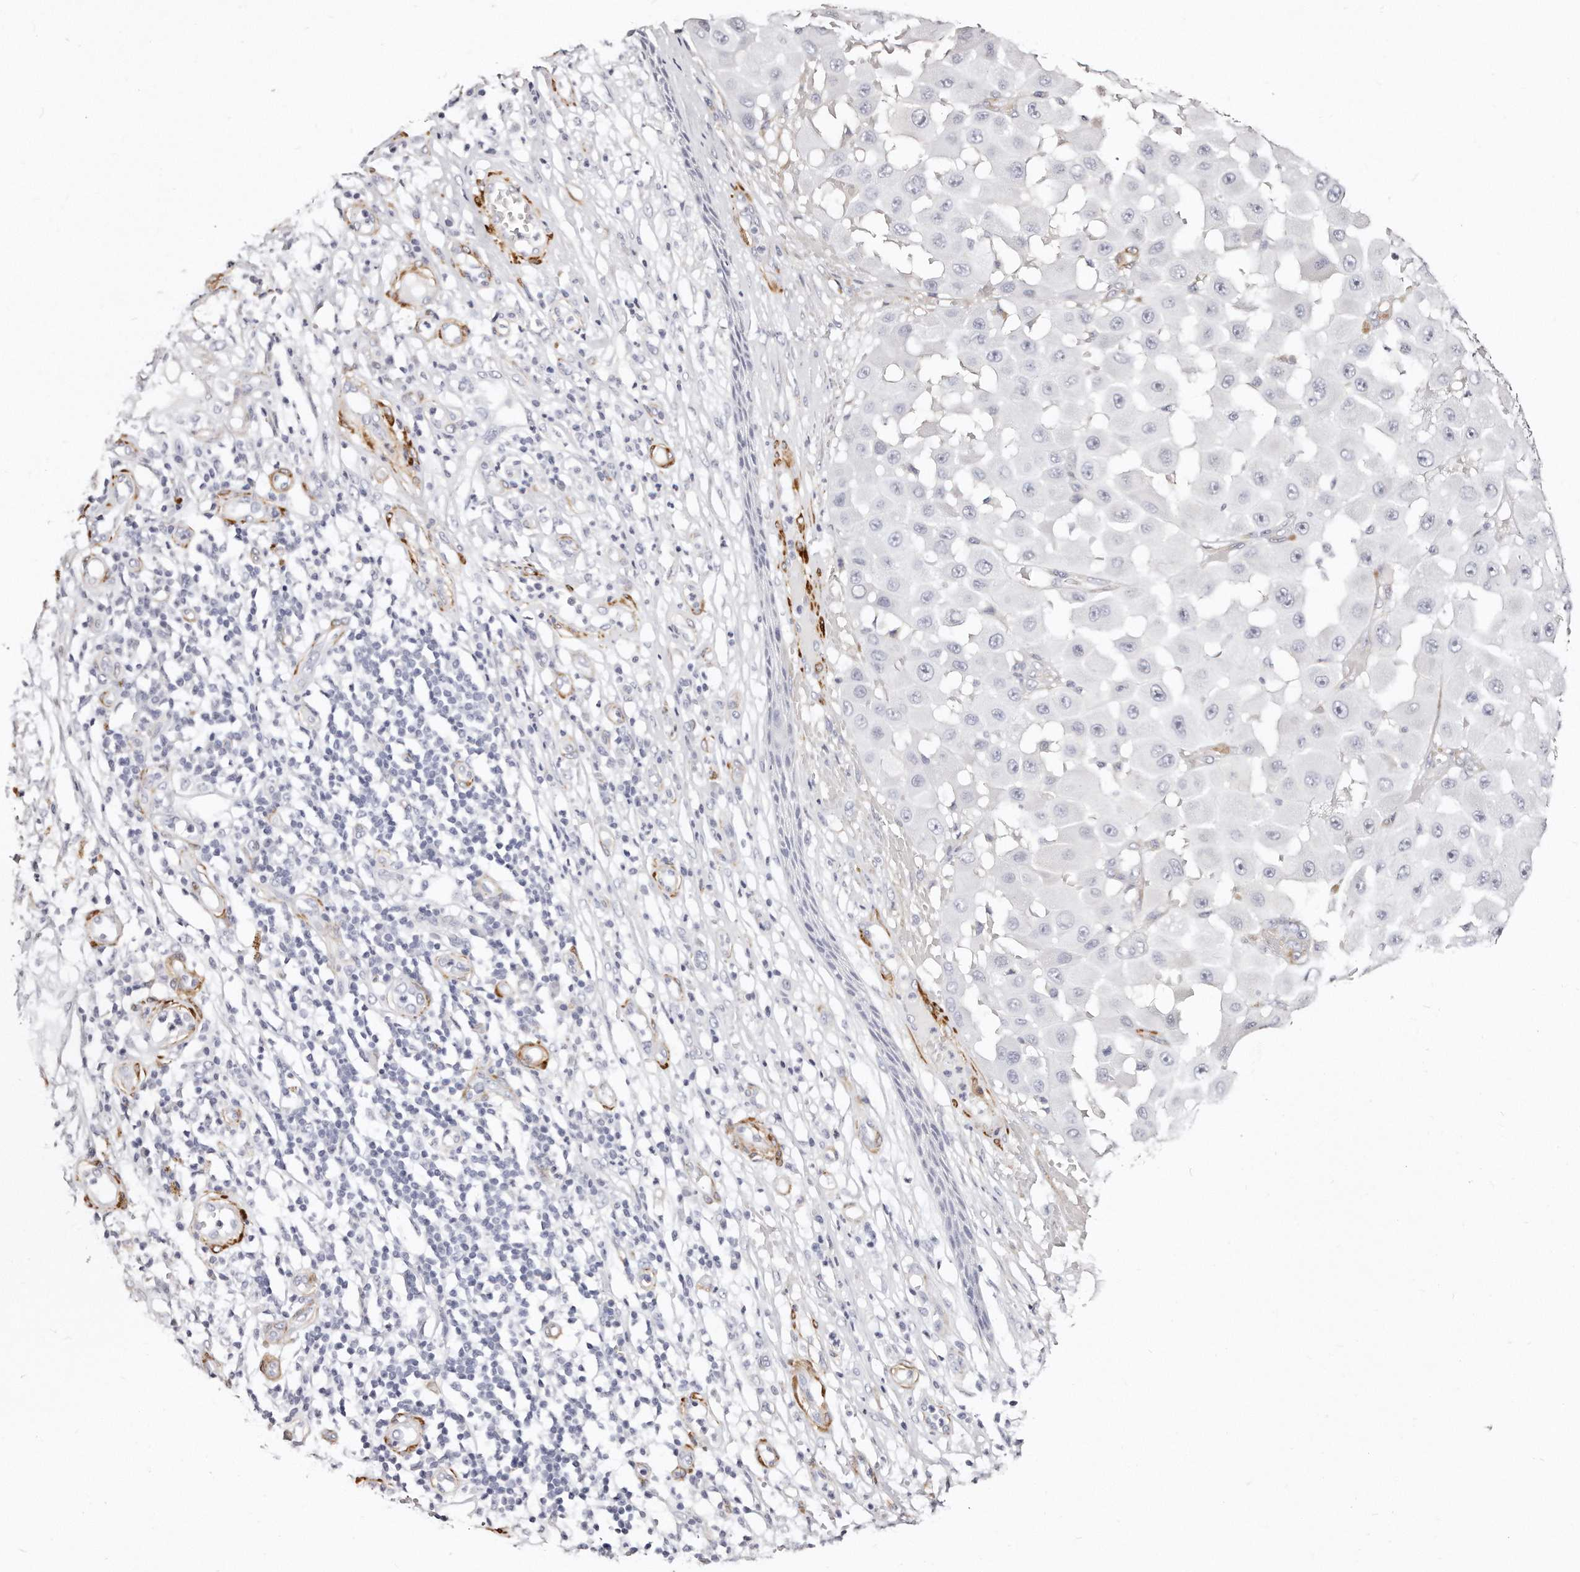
{"staining": {"intensity": "negative", "quantity": "none", "location": "none"}, "tissue": "melanoma", "cell_type": "Tumor cells", "image_type": "cancer", "snomed": [{"axis": "morphology", "description": "Malignant melanoma, NOS"}, {"axis": "topography", "description": "Skin"}], "caption": "An image of melanoma stained for a protein reveals no brown staining in tumor cells.", "gene": "LMOD1", "patient": {"sex": "female", "age": 81}}